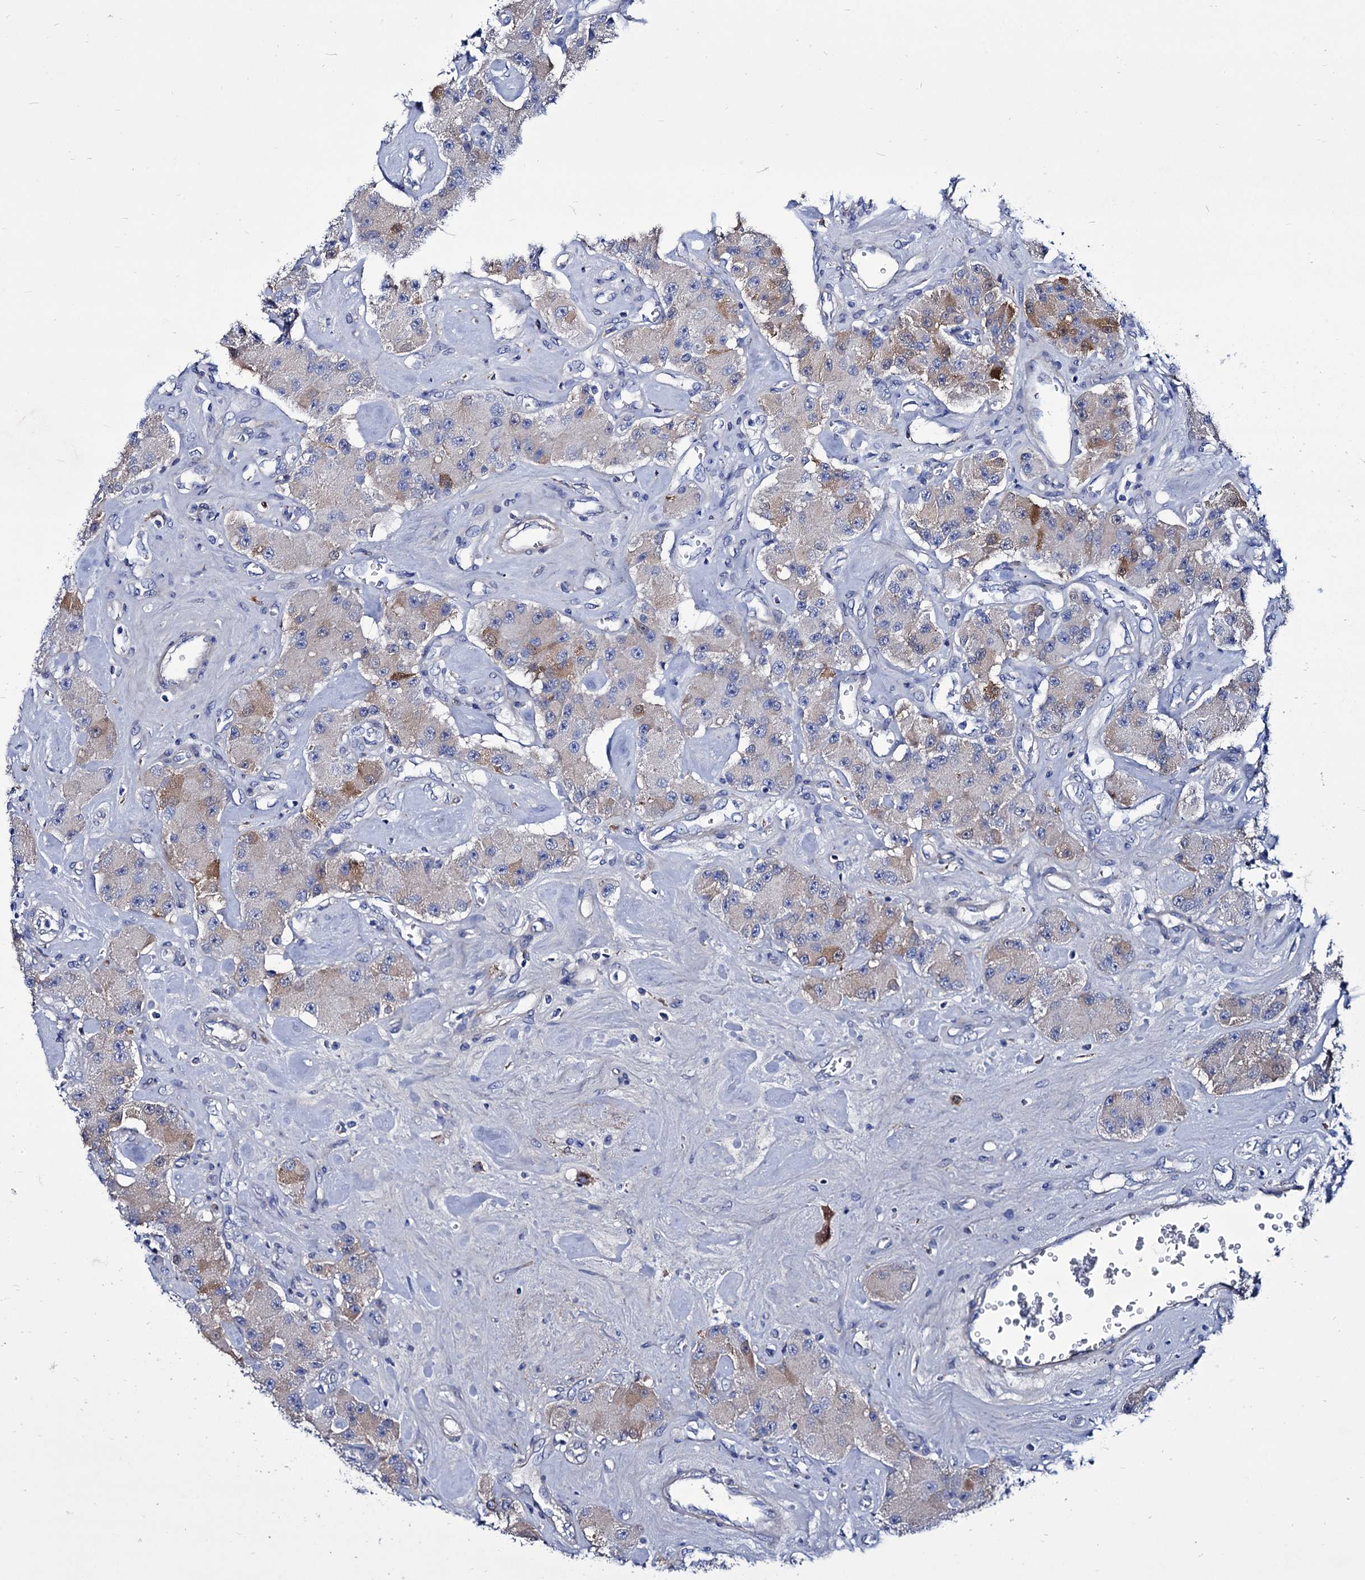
{"staining": {"intensity": "moderate", "quantity": "<25%", "location": "cytoplasmic/membranous"}, "tissue": "carcinoid", "cell_type": "Tumor cells", "image_type": "cancer", "snomed": [{"axis": "morphology", "description": "Carcinoid, malignant, NOS"}, {"axis": "topography", "description": "Pancreas"}], "caption": "A brown stain shows moderate cytoplasmic/membranous staining of a protein in carcinoid tumor cells.", "gene": "AXL", "patient": {"sex": "male", "age": 41}}